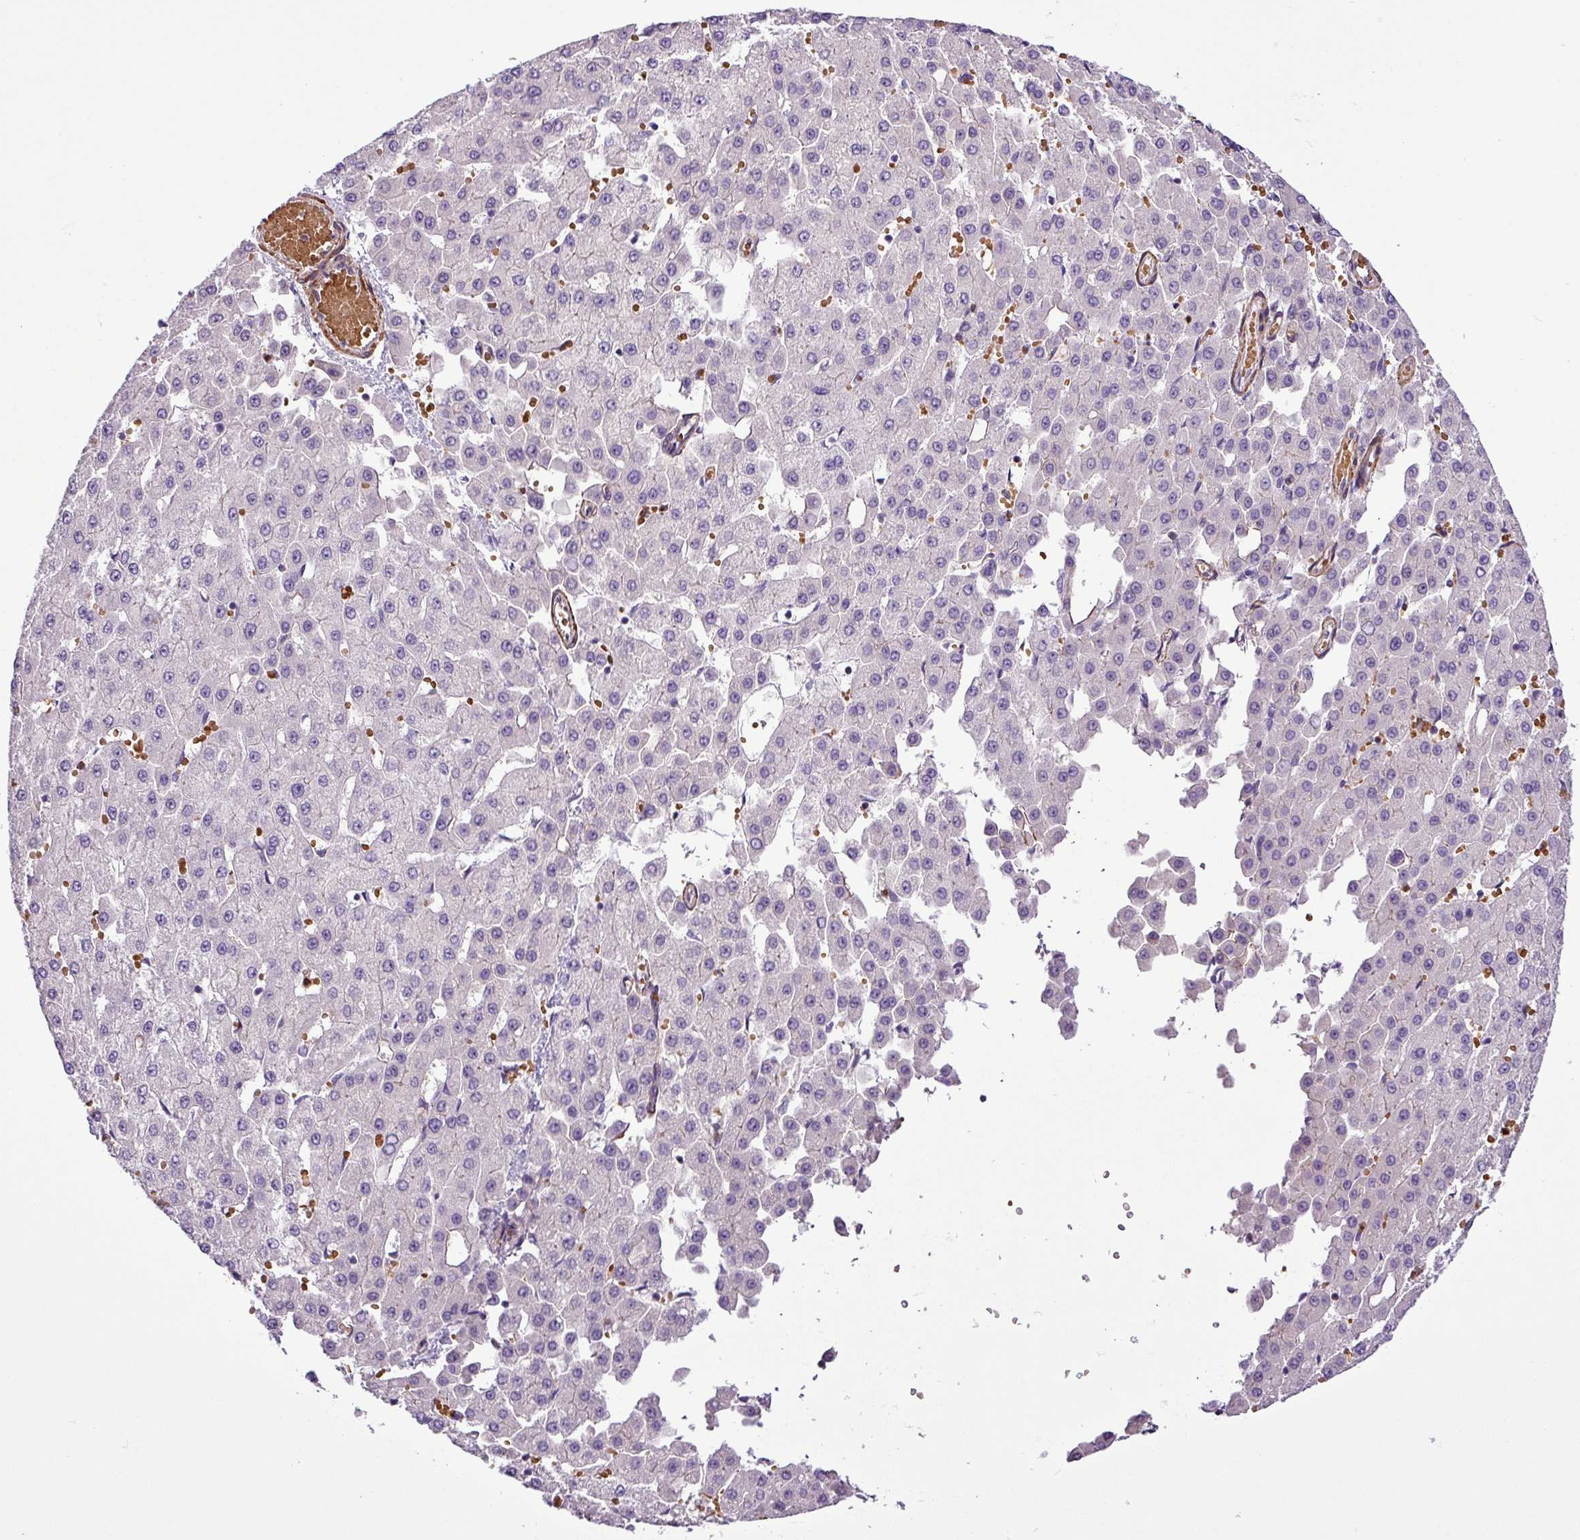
{"staining": {"intensity": "negative", "quantity": "none", "location": "none"}, "tissue": "liver cancer", "cell_type": "Tumor cells", "image_type": "cancer", "snomed": [{"axis": "morphology", "description": "Carcinoma, Hepatocellular, NOS"}, {"axis": "topography", "description": "Liver"}], "caption": "Immunohistochemistry (IHC) photomicrograph of neoplastic tissue: human liver cancer (hepatocellular carcinoma) stained with DAB (3,3'-diaminobenzidine) reveals no significant protein expression in tumor cells.", "gene": "NBEAL2", "patient": {"sex": "male", "age": 47}}